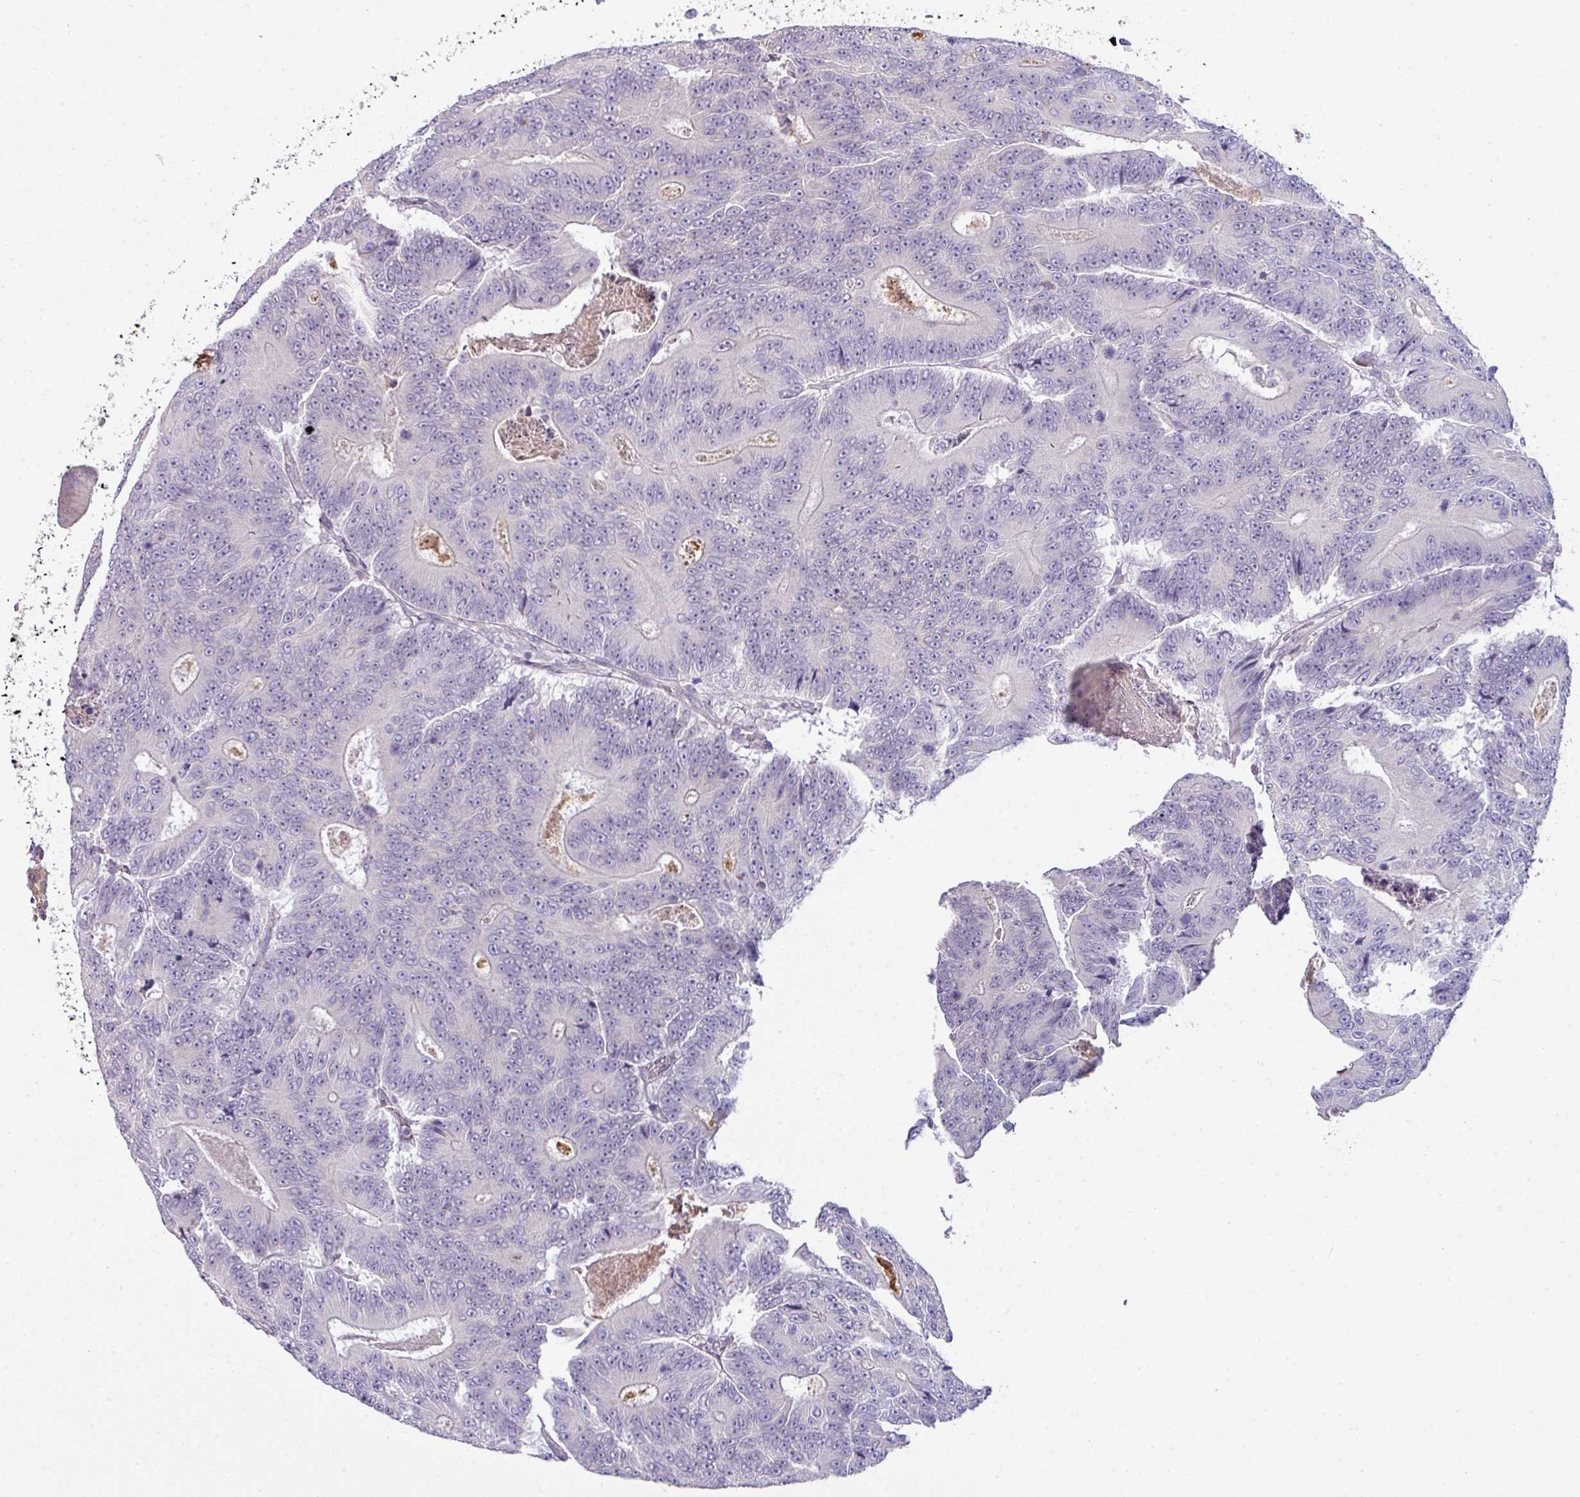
{"staining": {"intensity": "negative", "quantity": "none", "location": "none"}, "tissue": "colorectal cancer", "cell_type": "Tumor cells", "image_type": "cancer", "snomed": [{"axis": "morphology", "description": "Adenocarcinoma, NOS"}, {"axis": "topography", "description": "Colon"}], "caption": "Immunohistochemistry micrograph of neoplastic tissue: adenocarcinoma (colorectal) stained with DAB demonstrates no significant protein expression in tumor cells.", "gene": "SLAMF6", "patient": {"sex": "male", "age": 83}}